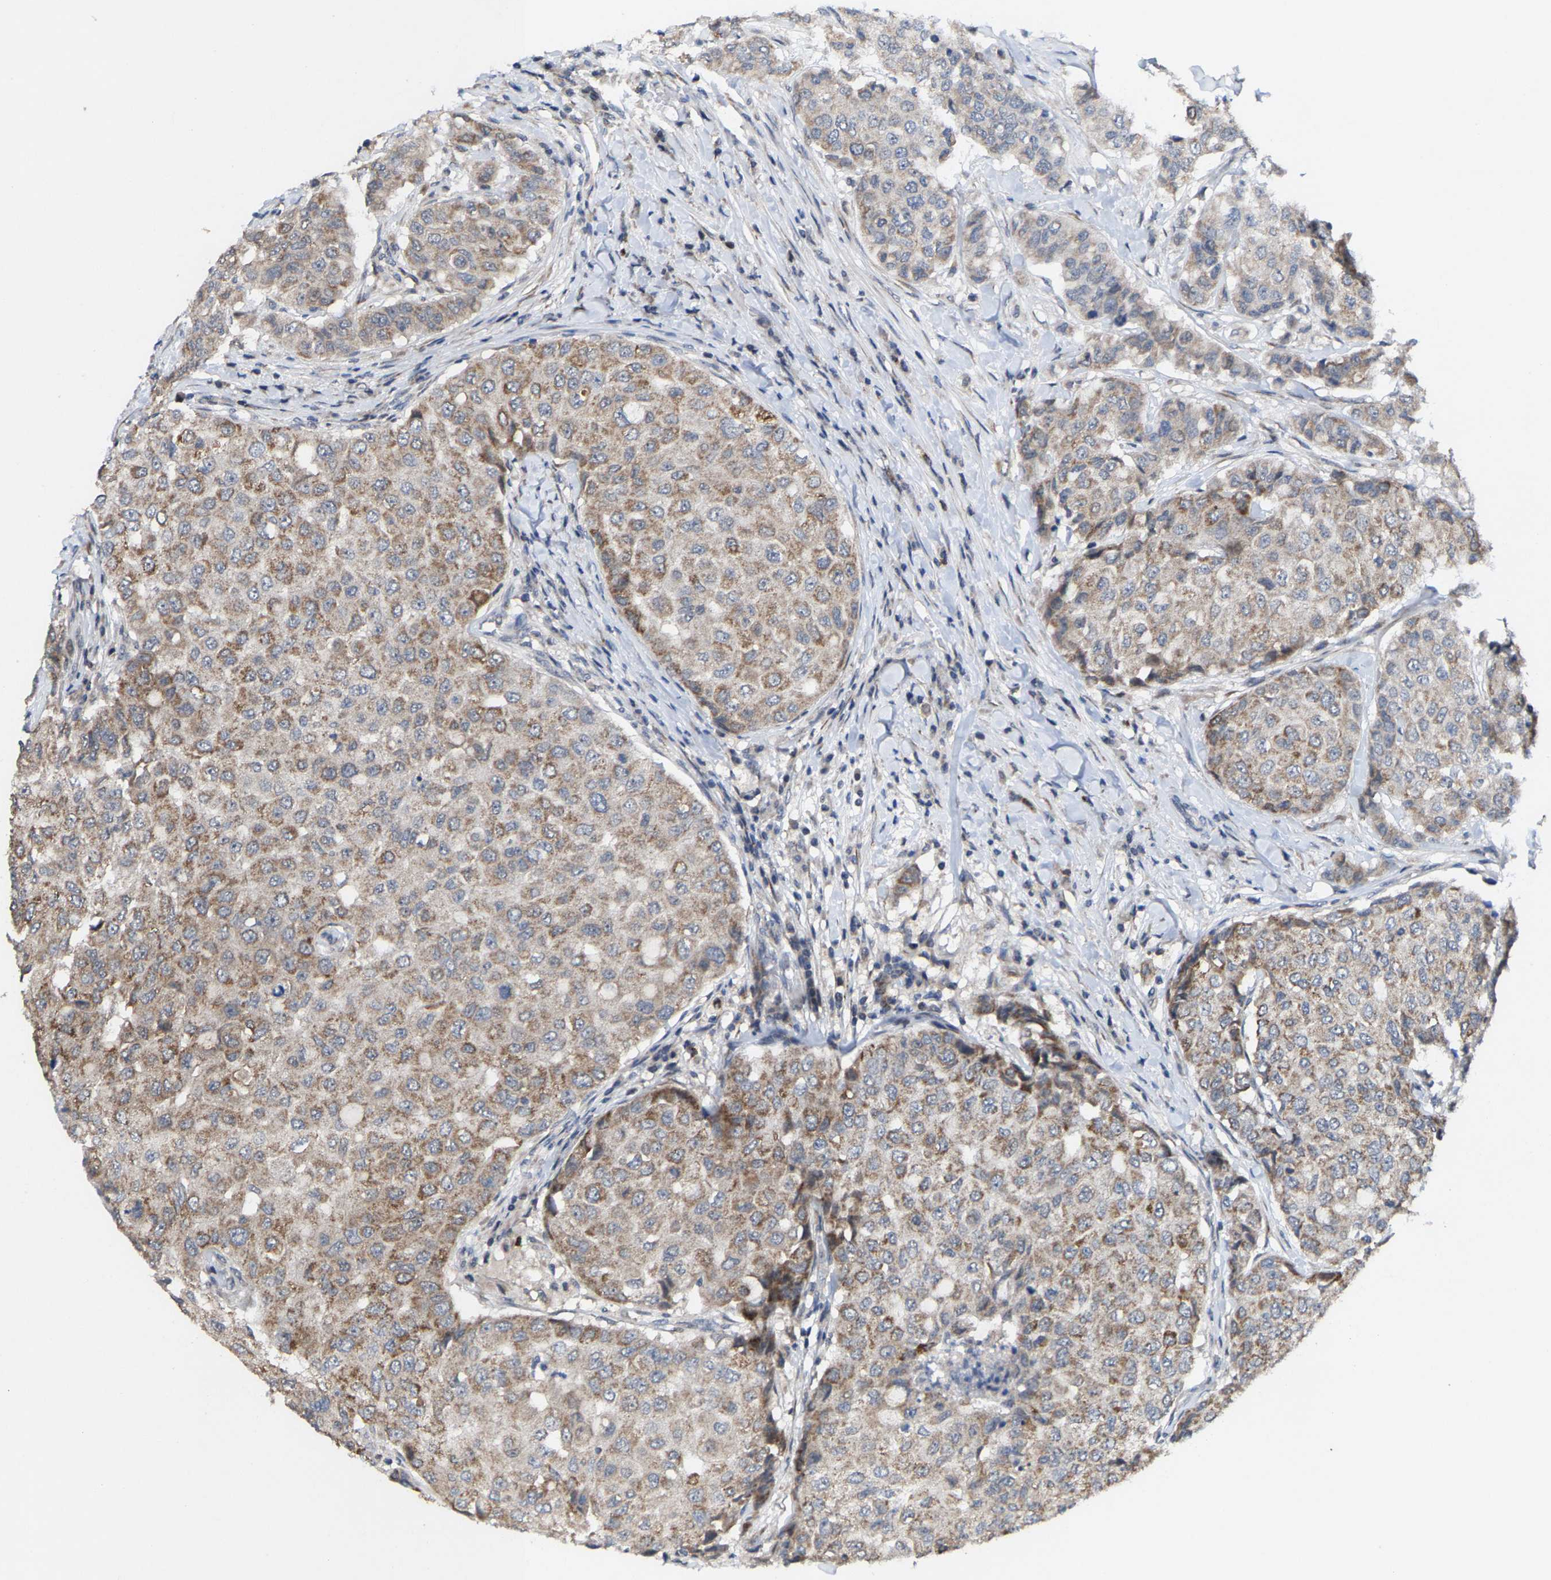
{"staining": {"intensity": "weak", "quantity": ">75%", "location": "cytoplasmic/membranous"}, "tissue": "breast cancer", "cell_type": "Tumor cells", "image_type": "cancer", "snomed": [{"axis": "morphology", "description": "Duct carcinoma"}, {"axis": "topography", "description": "Breast"}], "caption": "Brown immunohistochemical staining in human invasive ductal carcinoma (breast) reveals weak cytoplasmic/membranous expression in about >75% of tumor cells. (IHC, brightfield microscopy, high magnification).", "gene": "TDRKH", "patient": {"sex": "female", "age": 27}}